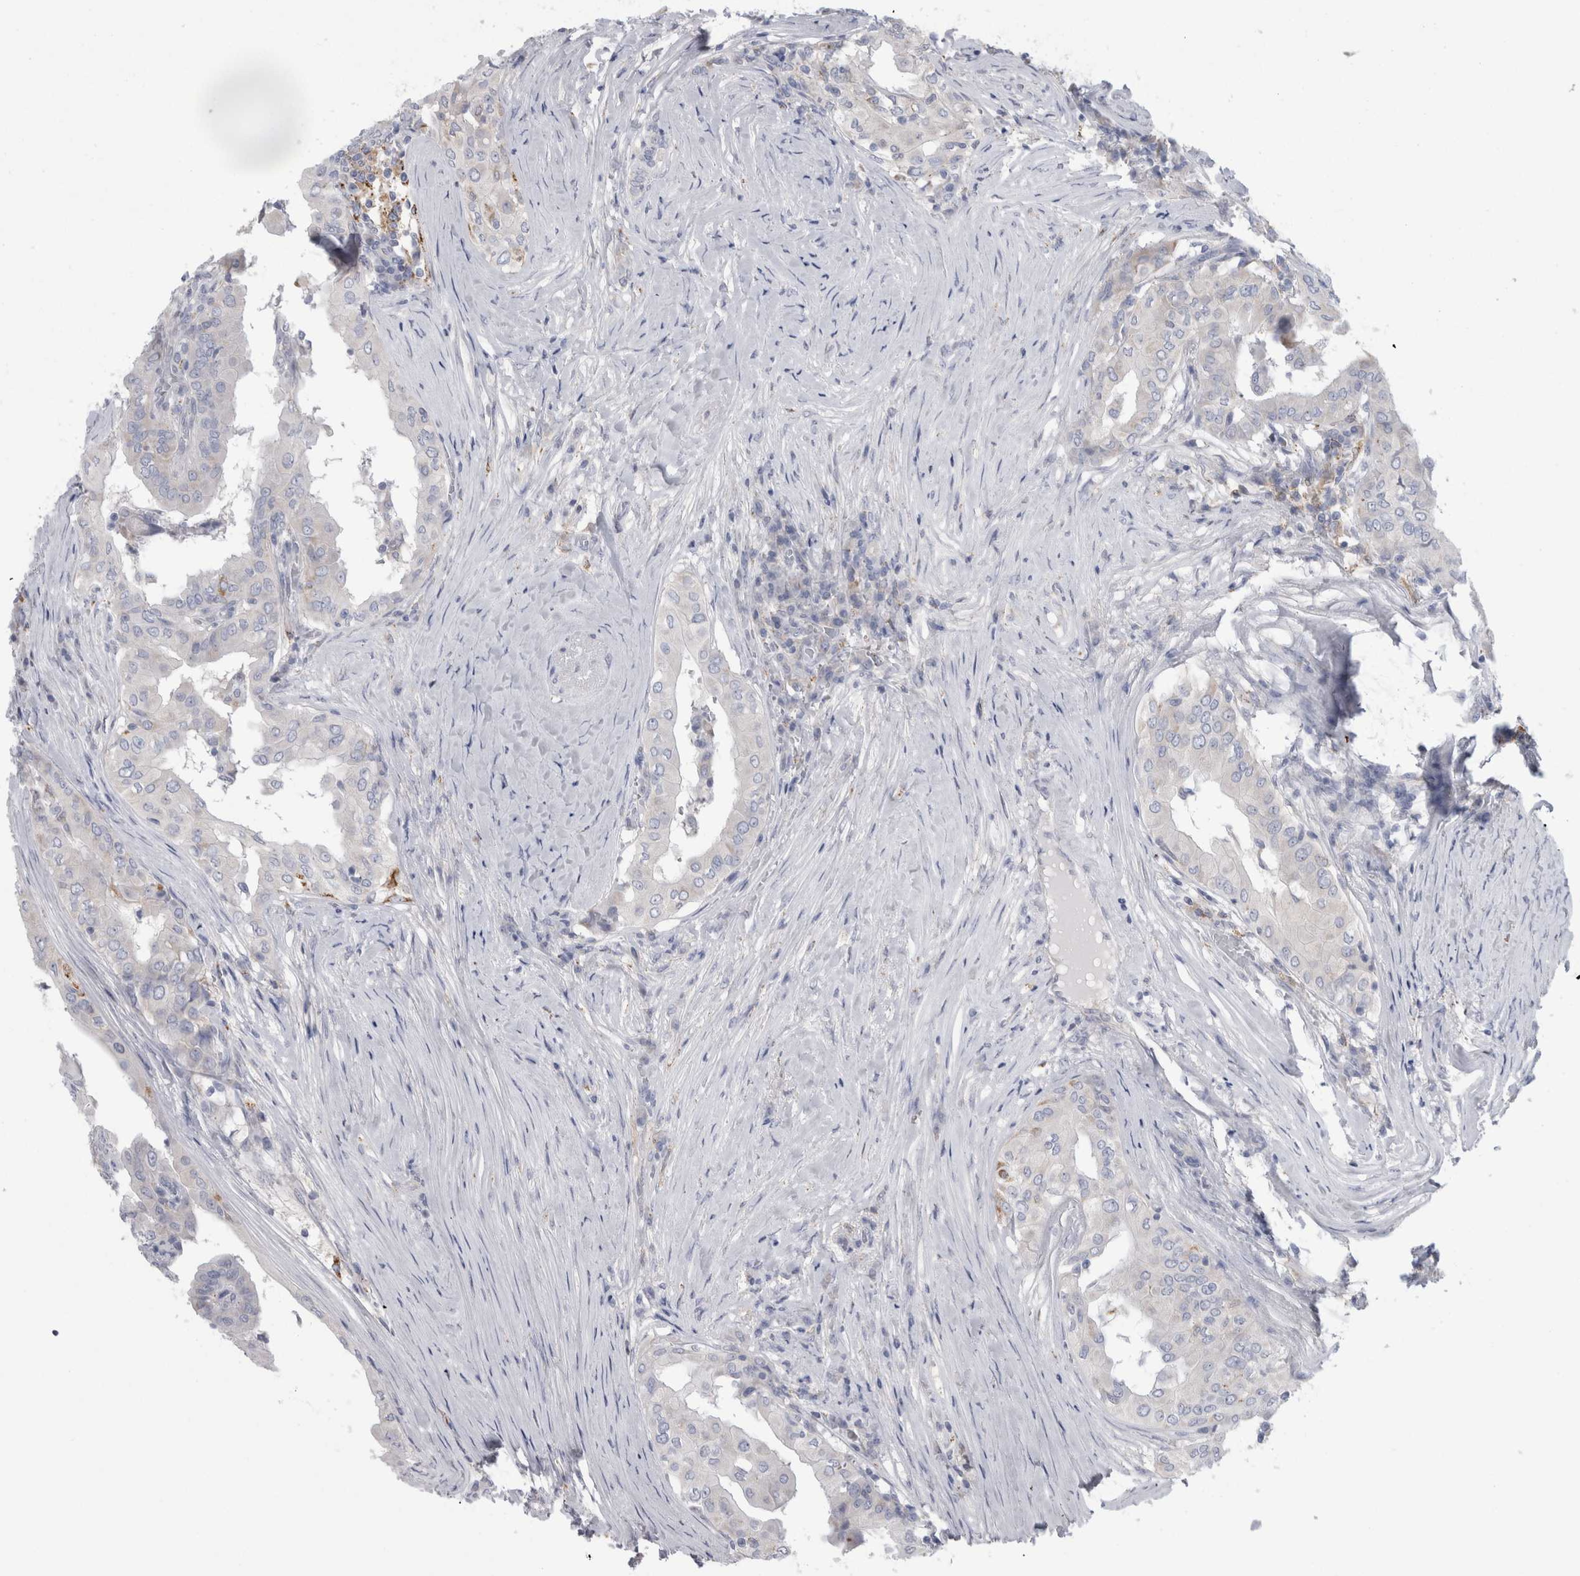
{"staining": {"intensity": "weak", "quantity": "<25%", "location": "cytoplasmic/membranous"}, "tissue": "thyroid cancer", "cell_type": "Tumor cells", "image_type": "cancer", "snomed": [{"axis": "morphology", "description": "Papillary adenocarcinoma, NOS"}, {"axis": "topography", "description": "Thyroid gland"}], "caption": "Thyroid cancer (papillary adenocarcinoma) stained for a protein using immunohistochemistry (IHC) reveals no staining tumor cells.", "gene": "GATM", "patient": {"sex": "male", "age": 33}}